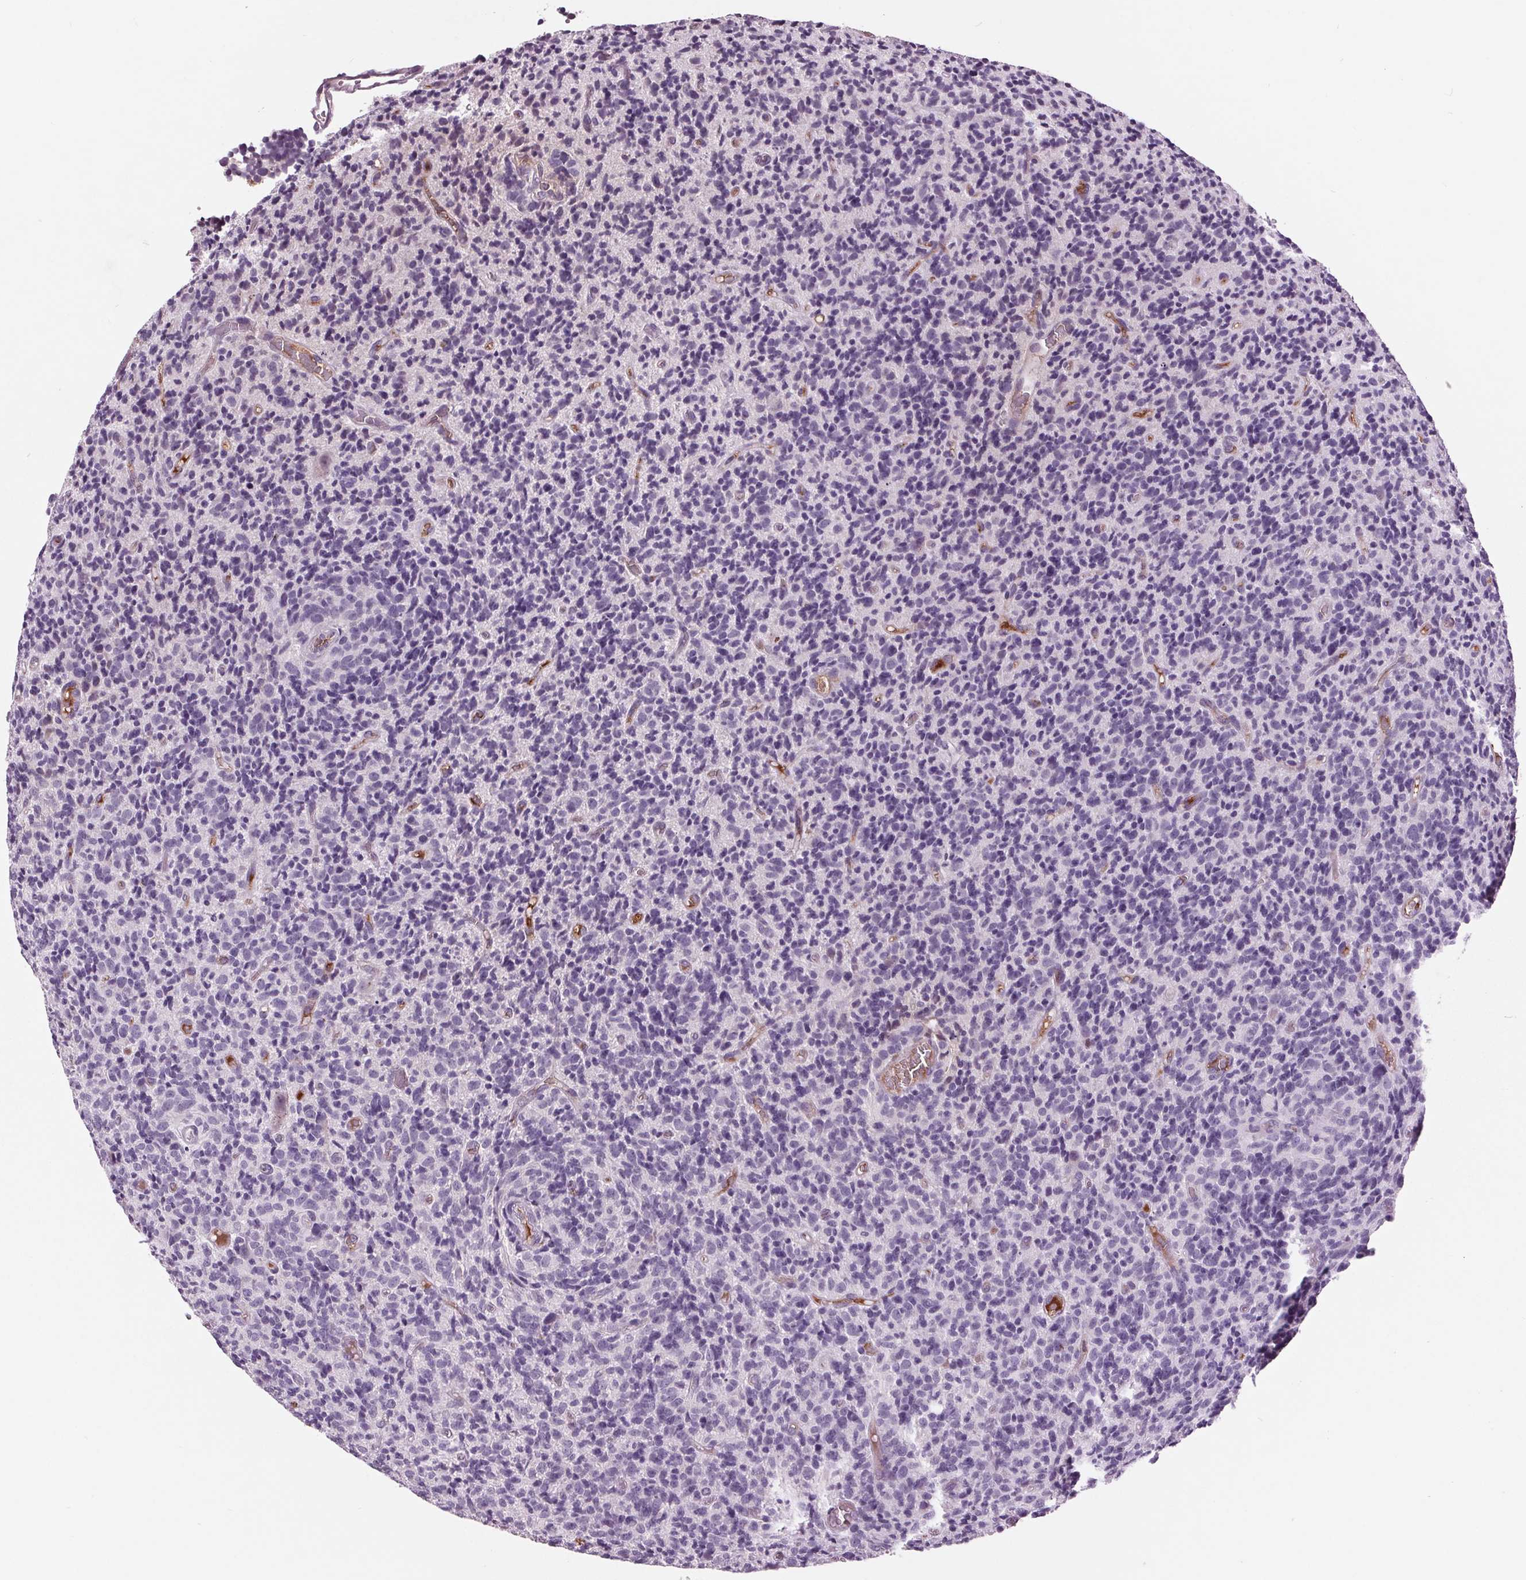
{"staining": {"intensity": "negative", "quantity": "none", "location": "none"}, "tissue": "glioma", "cell_type": "Tumor cells", "image_type": "cancer", "snomed": [{"axis": "morphology", "description": "Glioma, malignant, High grade"}, {"axis": "topography", "description": "Brain"}], "caption": "Immunohistochemistry (IHC) histopathology image of glioma stained for a protein (brown), which shows no positivity in tumor cells.", "gene": "C6", "patient": {"sex": "male", "age": 76}}